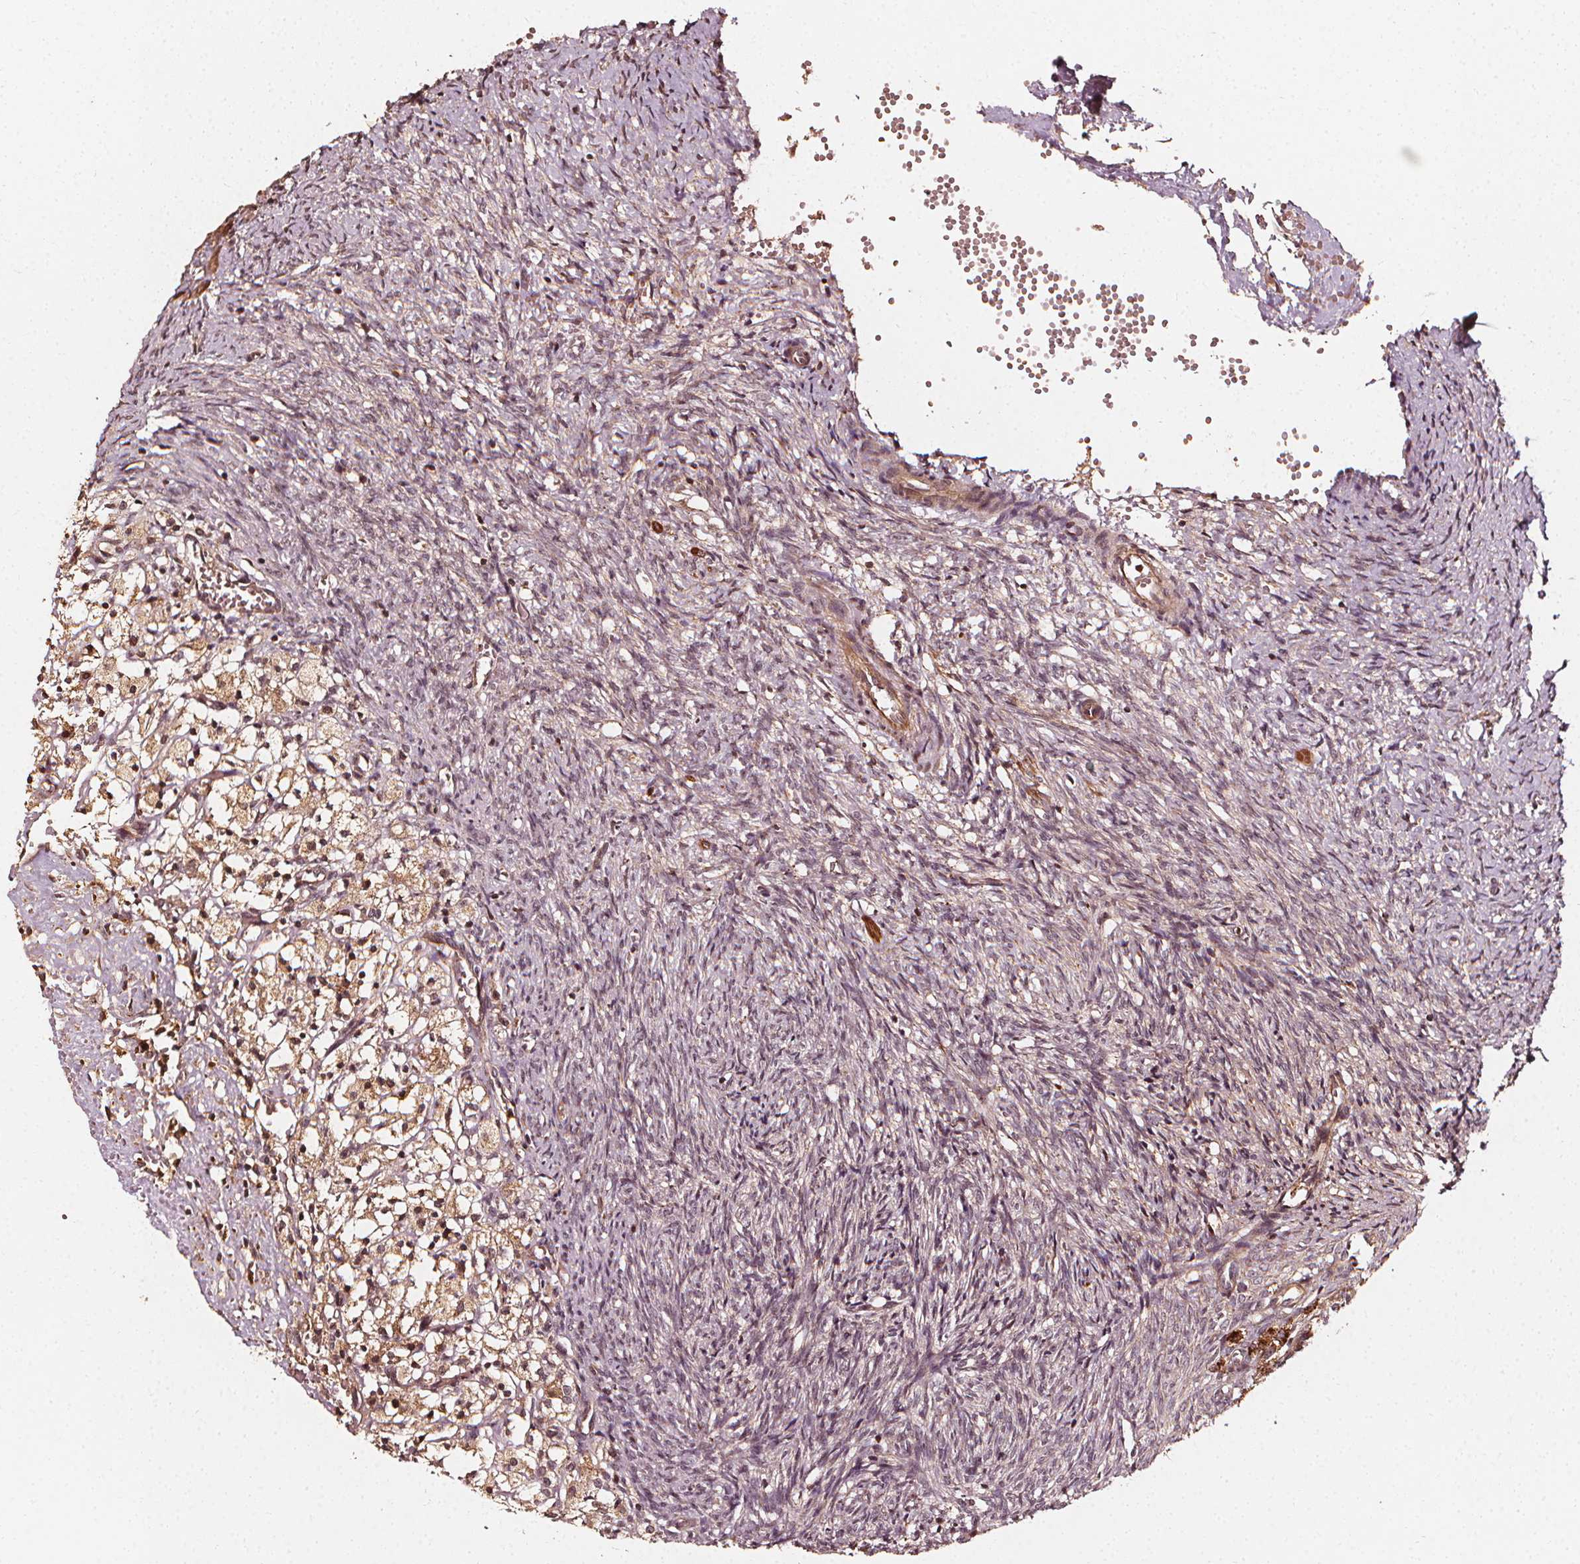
{"staining": {"intensity": "strong", "quantity": ">75%", "location": "cytoplasmic/membranous"}, "tissue": "ovary", "cell_type": "Follicle cells", "image_type": "normal", "snomed": [{"axis": "morphology", "description": "Normal tissue, NOS"}, {"axis": "topography", "description": "Ovary"}], "caption": "The image reveals staining of unremarkable ovary, revealing strong cytoplasmic/membranous protein positivity (brown color) within follicle cells.", "gene": "NPC1", "patient": {"sex": "female", "age": 46}}